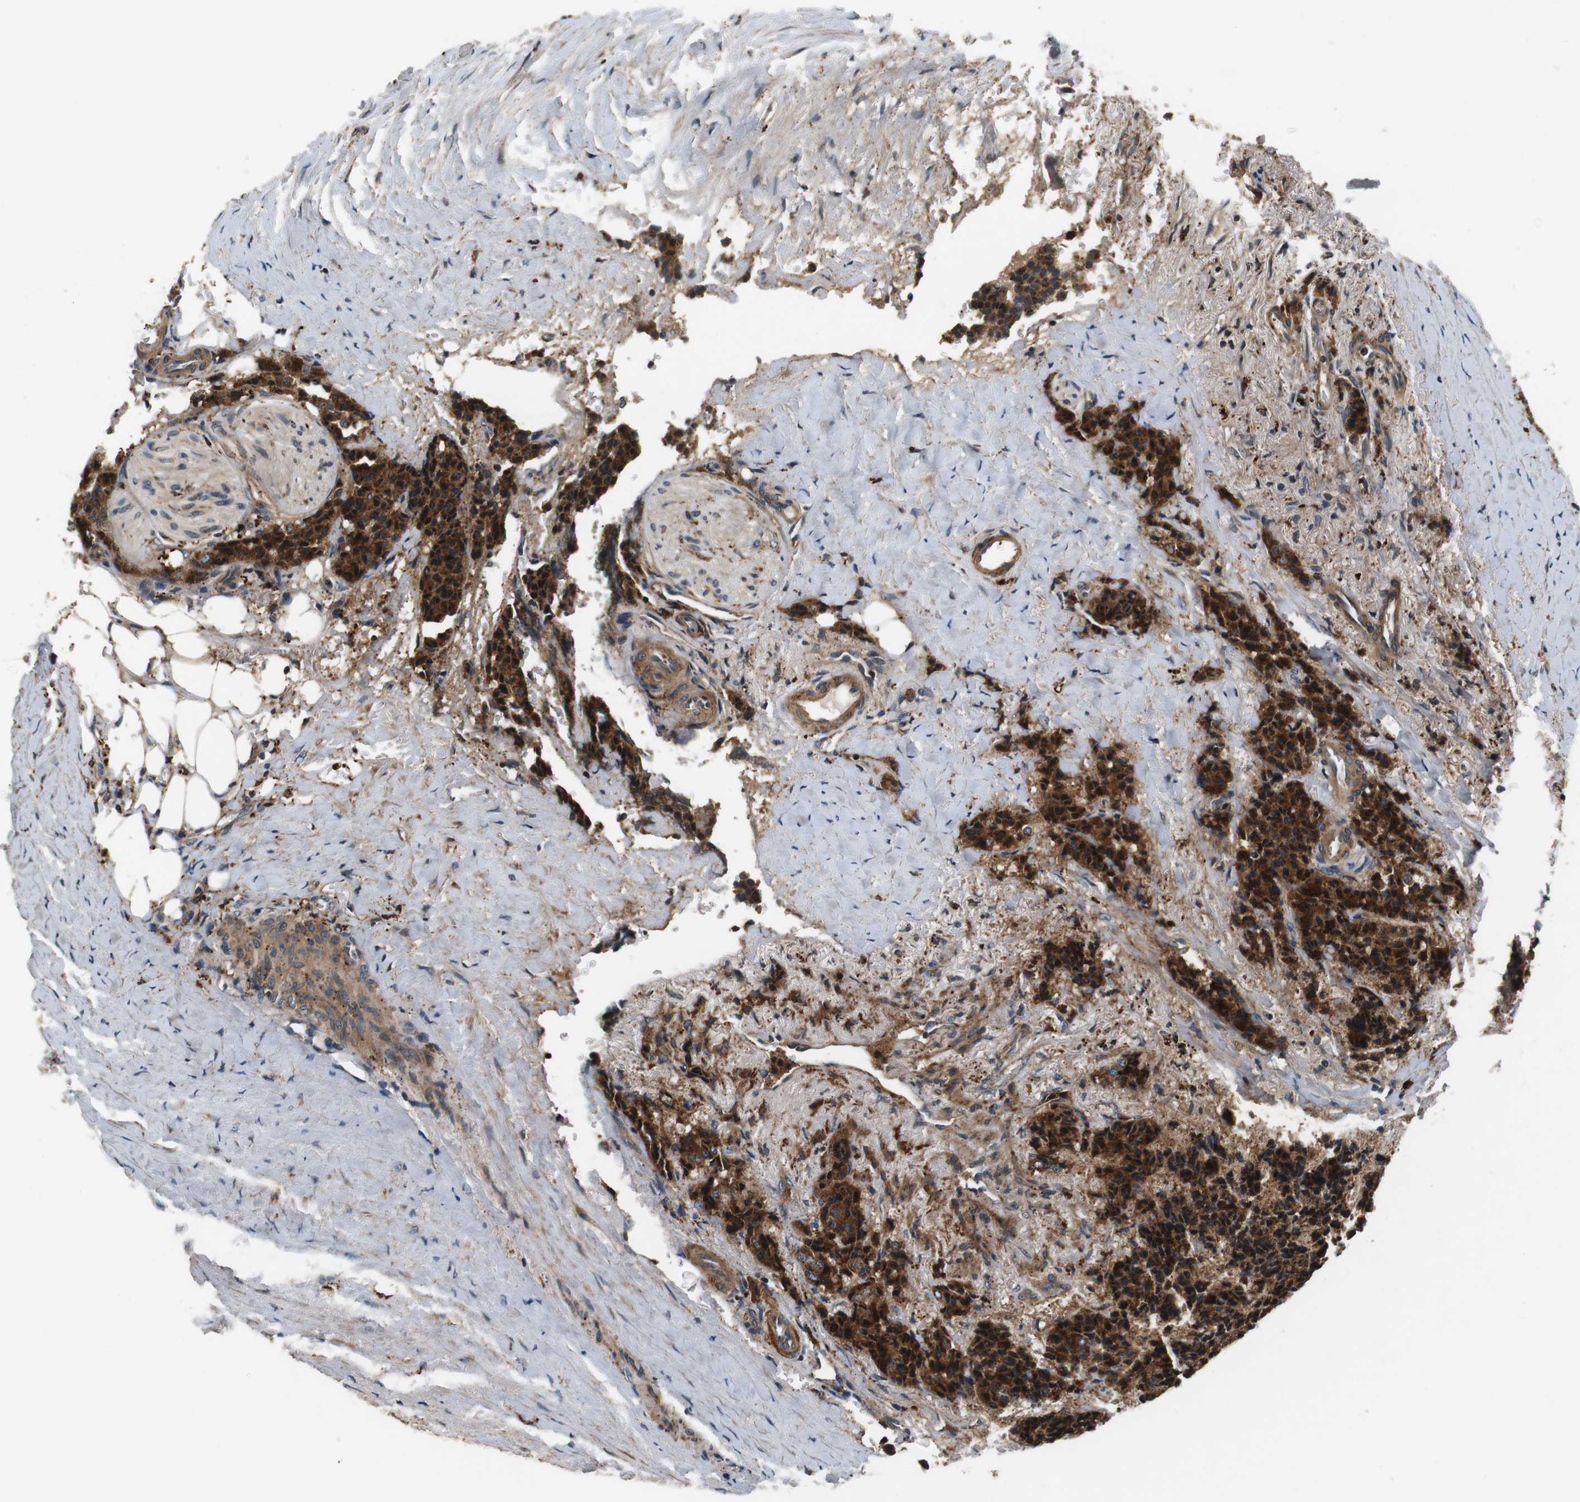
{"staining": {"intensity": "strong", "quantity": ">75%", "location": "cytoplasmic/membranous"}, "tissue": "carcinoid", "cell_type": "Tumor cells", "image_type": "cancer", "snomed": [{"axis": "morphology", "description": "Carcinoid, malignant, NOS"}, {"axis": "topography", "description": "Colon"}], "caption": "Carcinoid stained with a protein marker reveals strong staining in tumor cells.", "gene": "TXNRD1", "patient": {"sex": "female", "age": 61}}